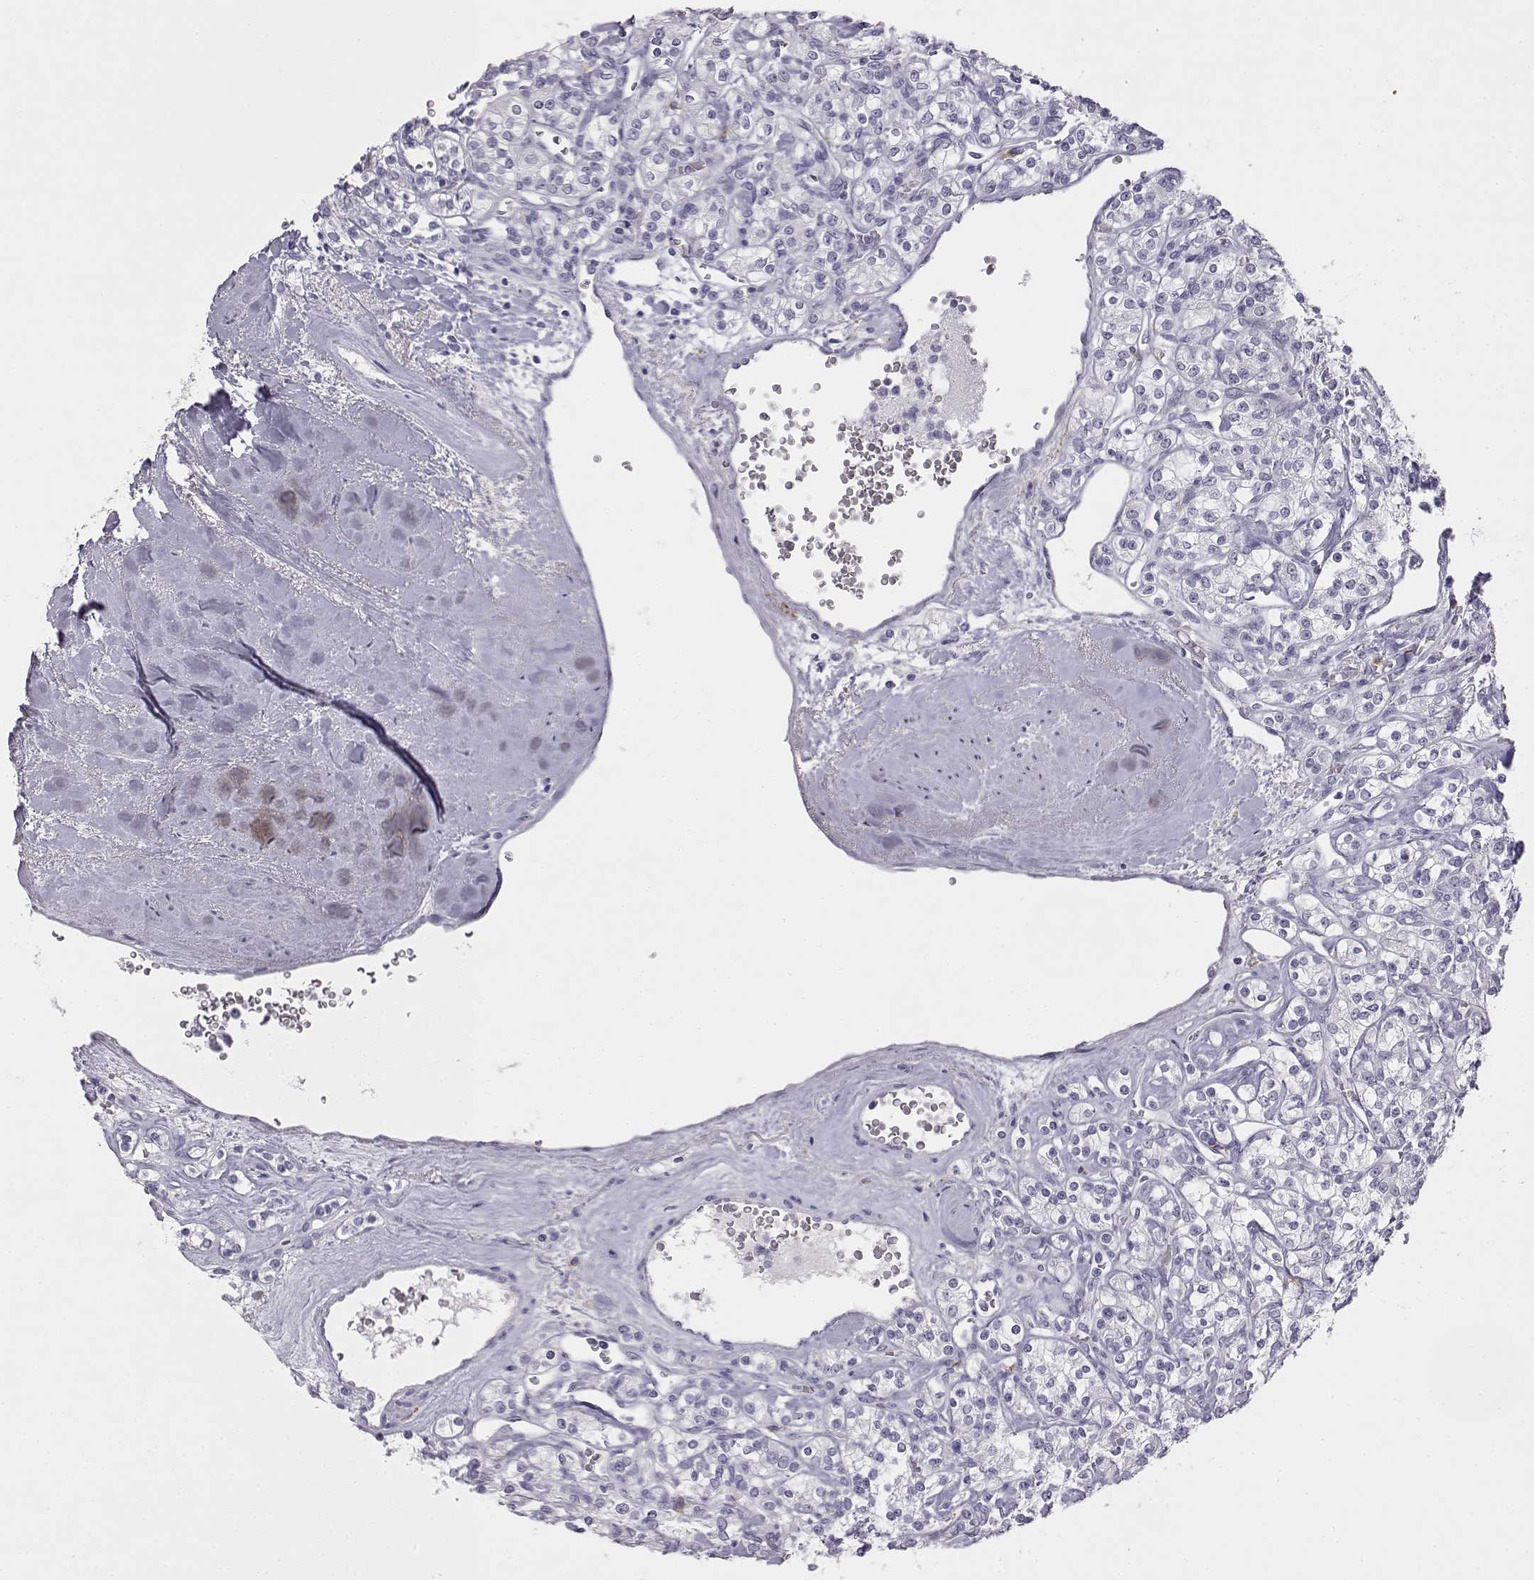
{"staining": {"intensity": "negative", "quantity": "none", "location": "none"}, "tissue": "renal cancer", "cell_type": "Tumor cells", "image_type": "cancer", "snomed": [{"axis": "morphology", "description": "Adenocarcinoma, NOS"}, {"axis": "topography", "description": "Kidney"}], "caption": "A high-resolution micrograph shows immunohistochemistry staining of renal cancer, which demonstrates no significant positivity in tumor cells.", "gene": "VGF", "patient": {"sex": "male", "age": 77}}